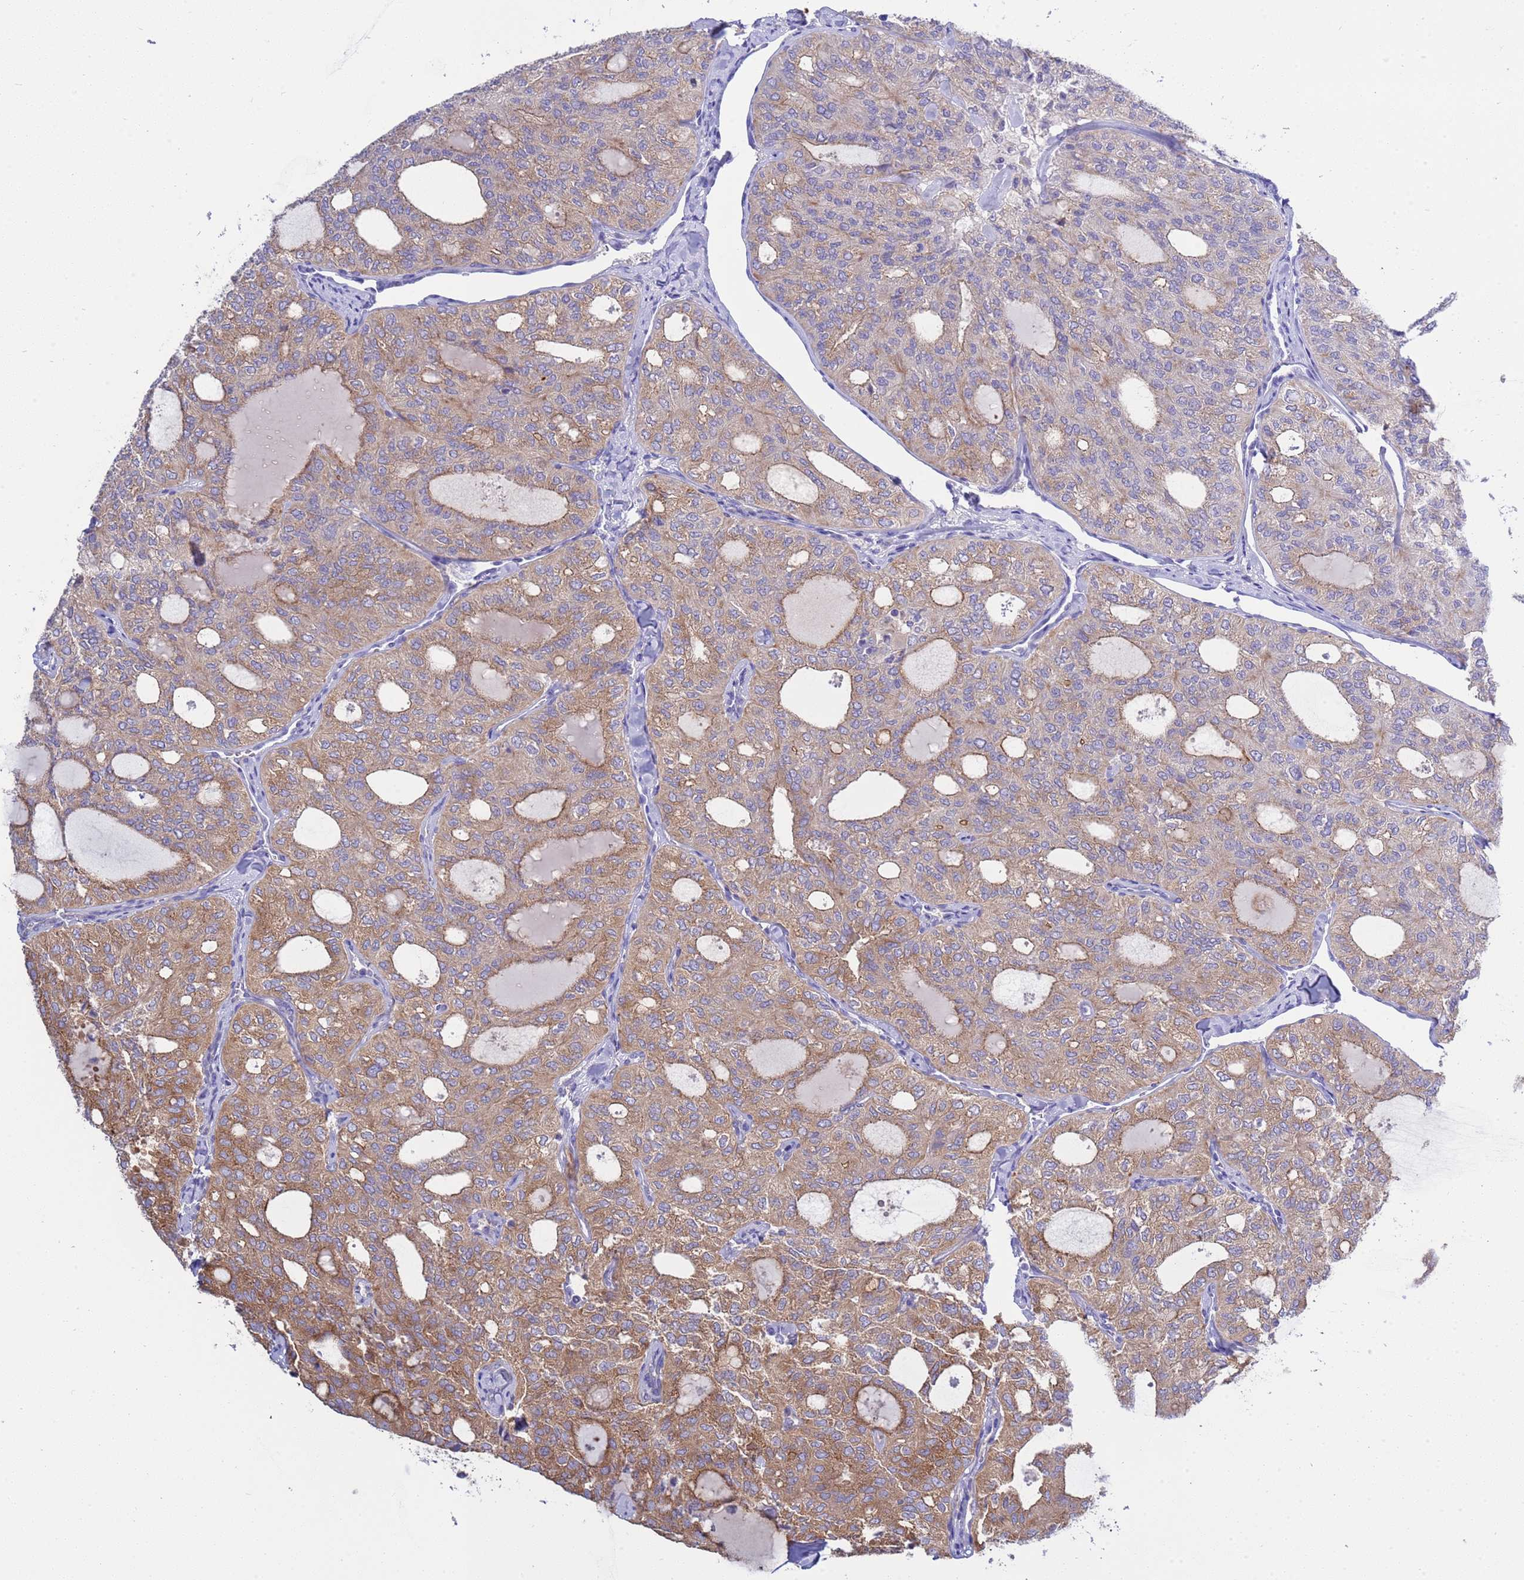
{"staining": {"intensity": "moderate", "quantity": "25%-75%", "location": "cytoplasmic/membranous"}, "tissue": "thyroid cancer", "cell_type": "Tumor cells", "image_type": "cancer", "snomed": [{"axis": "morphology", "description": "Follicular adenoma carcinoma, NOS"}, {"axis": "topography", "description": "Thyroid gland"}], "caption": "Follicular adenoma carcinoma (thyroid) tissue displays moderate cytoplasmic/membranous positivity in about 25%-75% of tumor cells", "gene": "ANAPC1", "patient": {"sex": "male", "age": 75}}